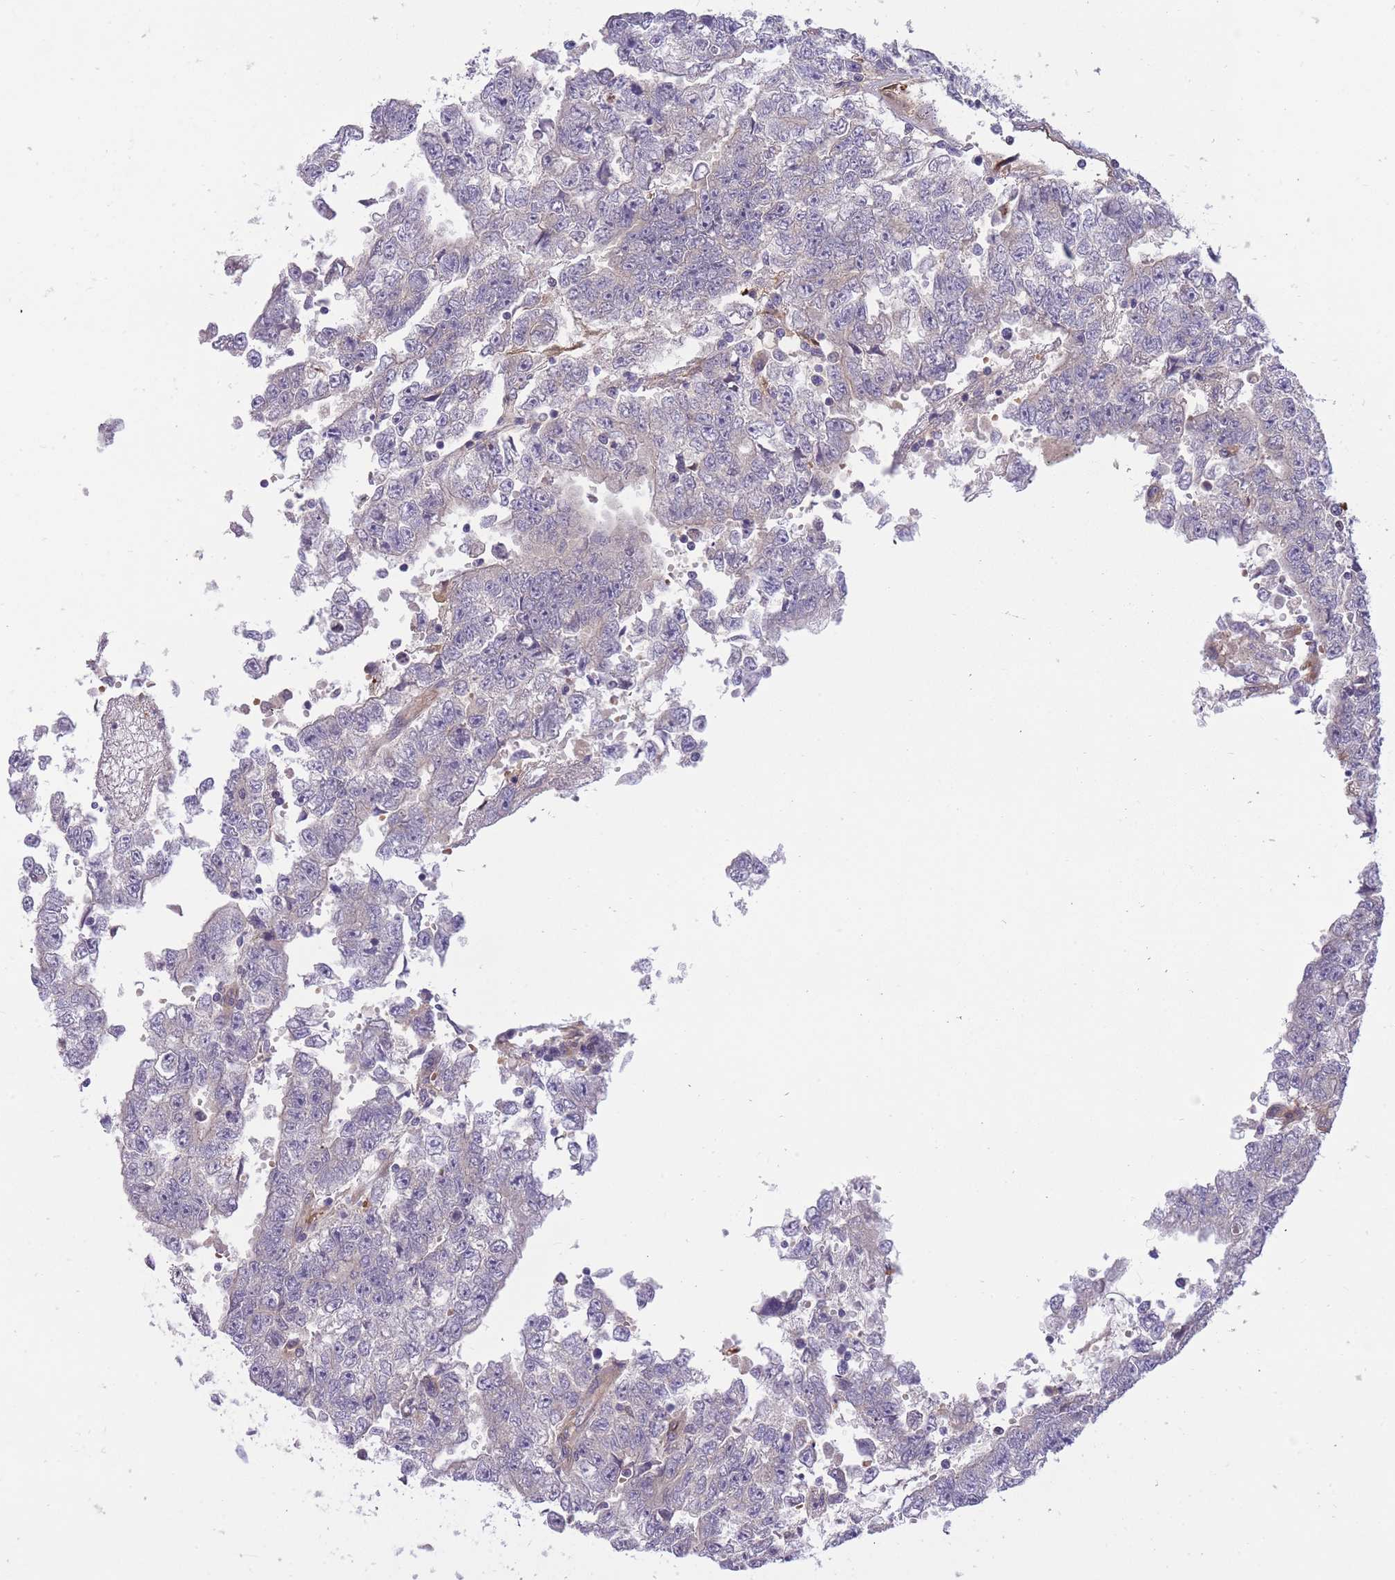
{"staining": {"intensity": "negative", "quantity": "none", "location": "none"}, "tissue": "testis cancer", "cell_type": "Tumor cells", "image_type": "cancer", "snomed": [{"axis": "morphology", "description": "Carcinoma, Embryonal, NOS"}, {"axis": "topography", "description": "Testis"}], "caption": "Tumor cells show no significant staining in testis cancer (embryonal carcinoma).", "gene": "CRYGN", "patient": {"sex": "male", "age": 25}}